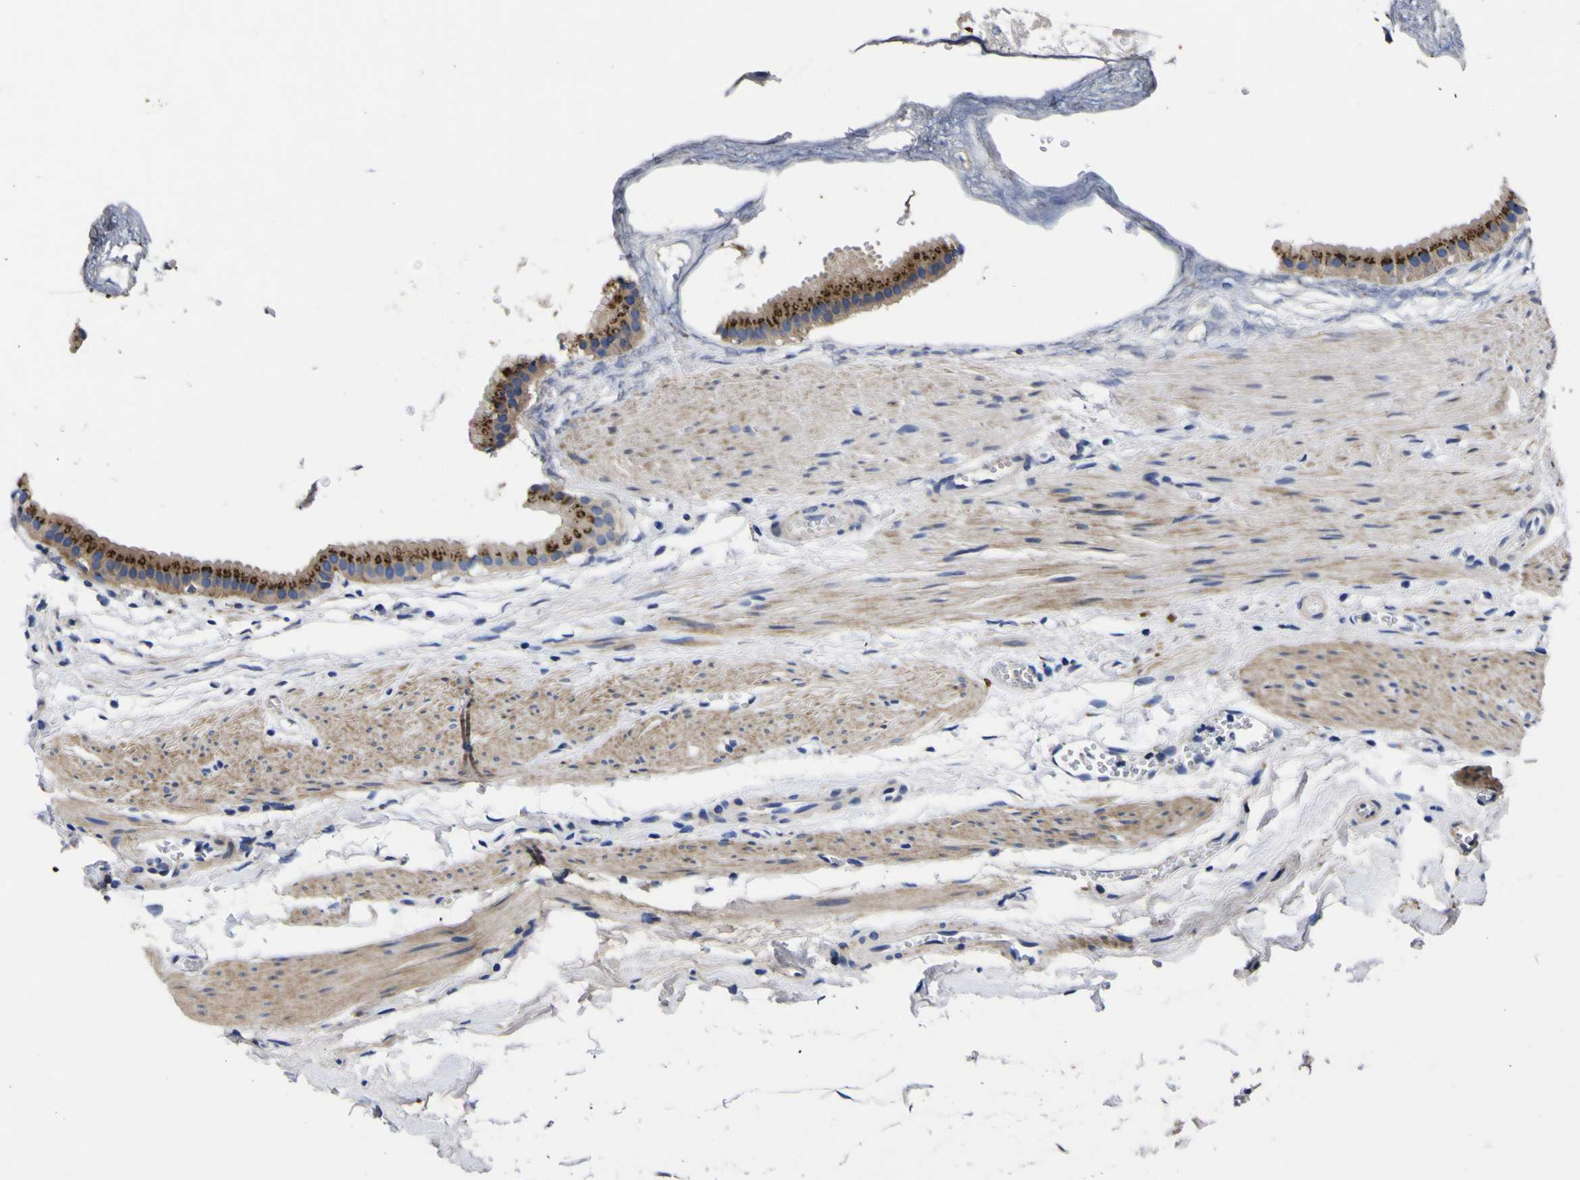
{"staining": {"intensity": "strong", "quantity": ">75%", "location": "cytoplasmic/membranous"}, "tissue": "gallbladder", "cell_type": "Glandular cells", "image_type": "normal", "snomed": [{"axis": "morphology", "description": "Normal tissue, NOS"}, {"axis": "topography", "description": "Gallbladder"}], "caption": "Gallbladder stained with DAB IHC exhibits high levels of strong cytoplasmic/membranous staining in approximately >75% of glandular cells. The staining was performed using DAB (3,3'-diaminobenzidine), with brown indicating positive protein expression. Nuclei are stained blue with hematoxylin.", "gene": "COA1", "patient": {"sex": "female", "age": 64}}